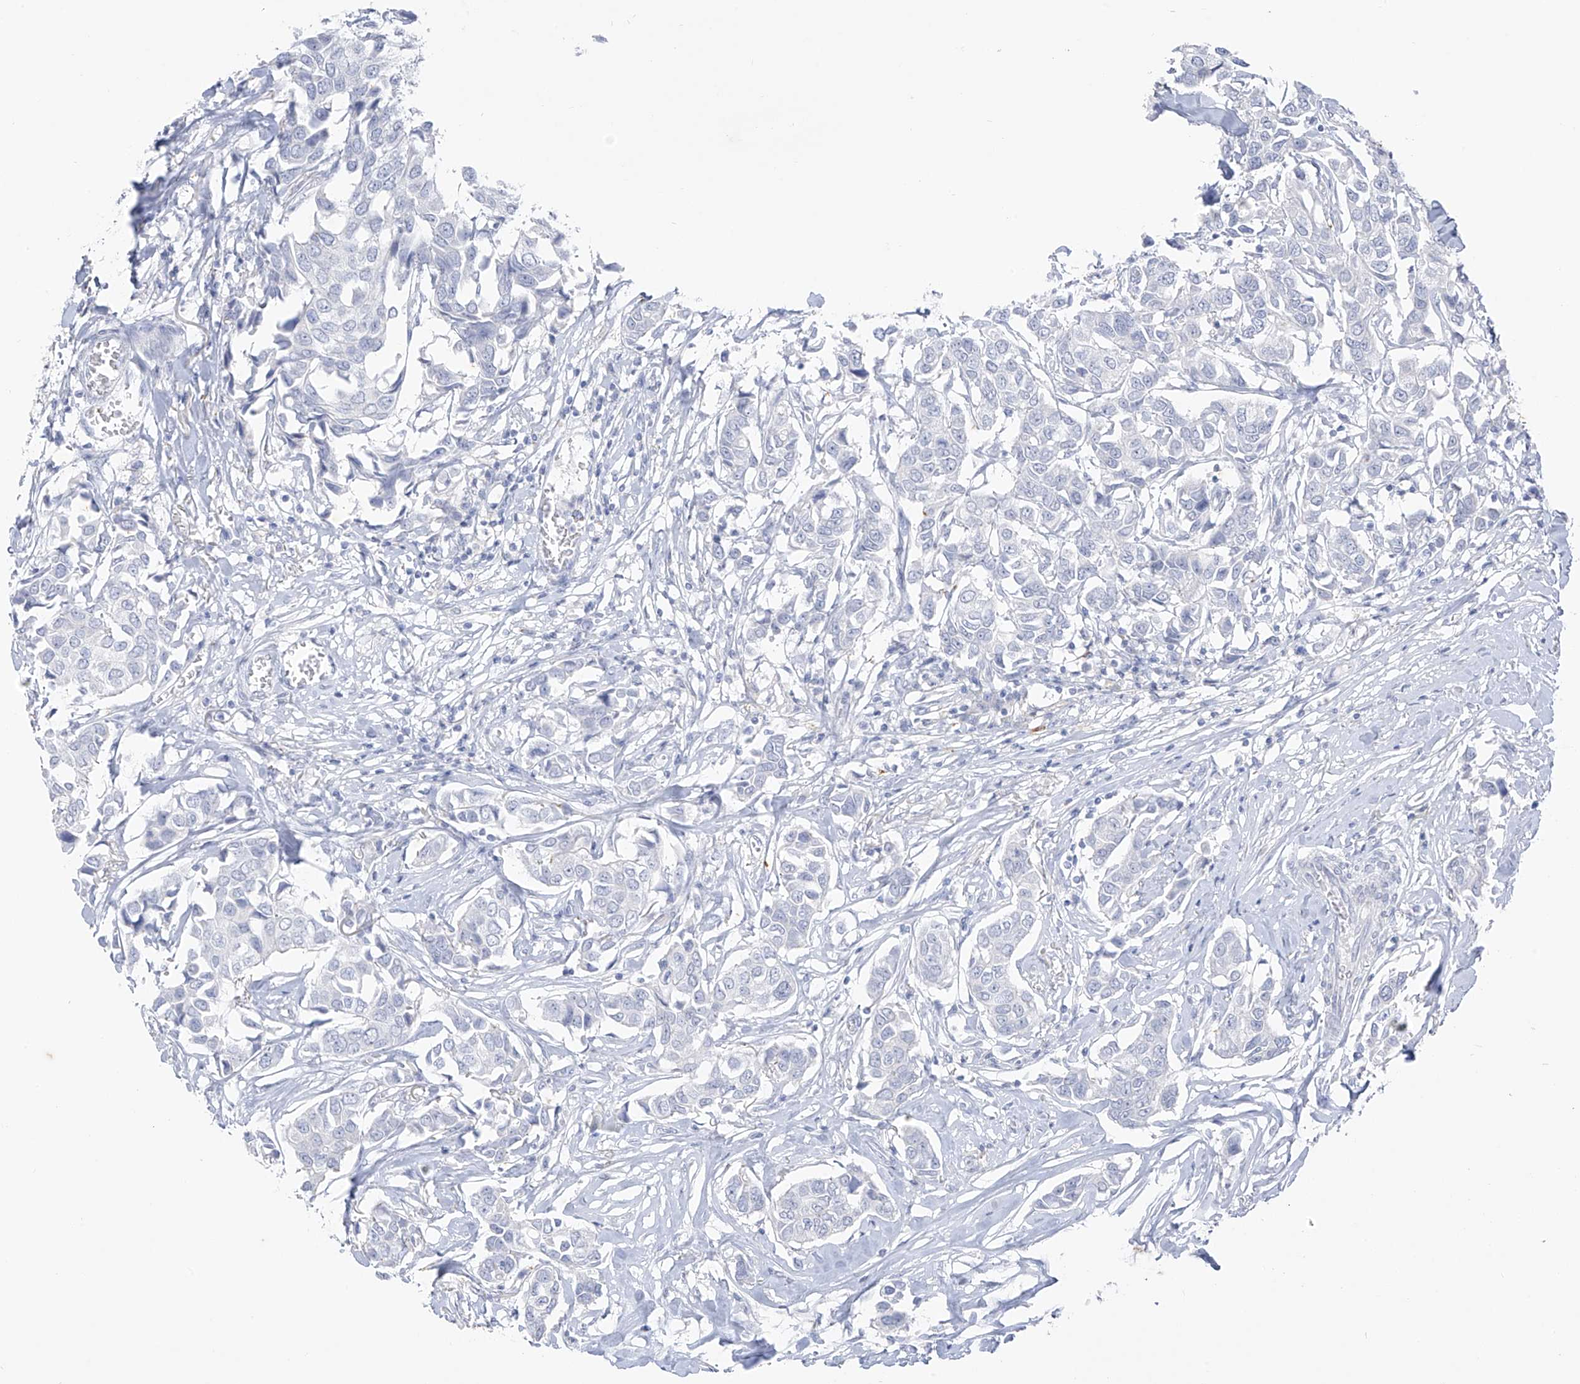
{"staining": {"intensity": "negative", "quantity": "none", "location": "none"}, "tissue": "breast cancer", "cell_type": "Tumor cells", "image_type": "cancer", "snomed": [{"axis": "morphology", "description": "Duct carcinoma"}, {"axis": "topography", "description": "Breast"}], "caption": "DAB (3,3'-diaminobenzidine) immunohistochemical staining of human breast cancer shows no significant positivity in tumor cells. (Immunohistochemistry, brightfield microscopy, high magnification).", "gene": "CX3CR1", "patient": {"sex": "female", "age": 80}}